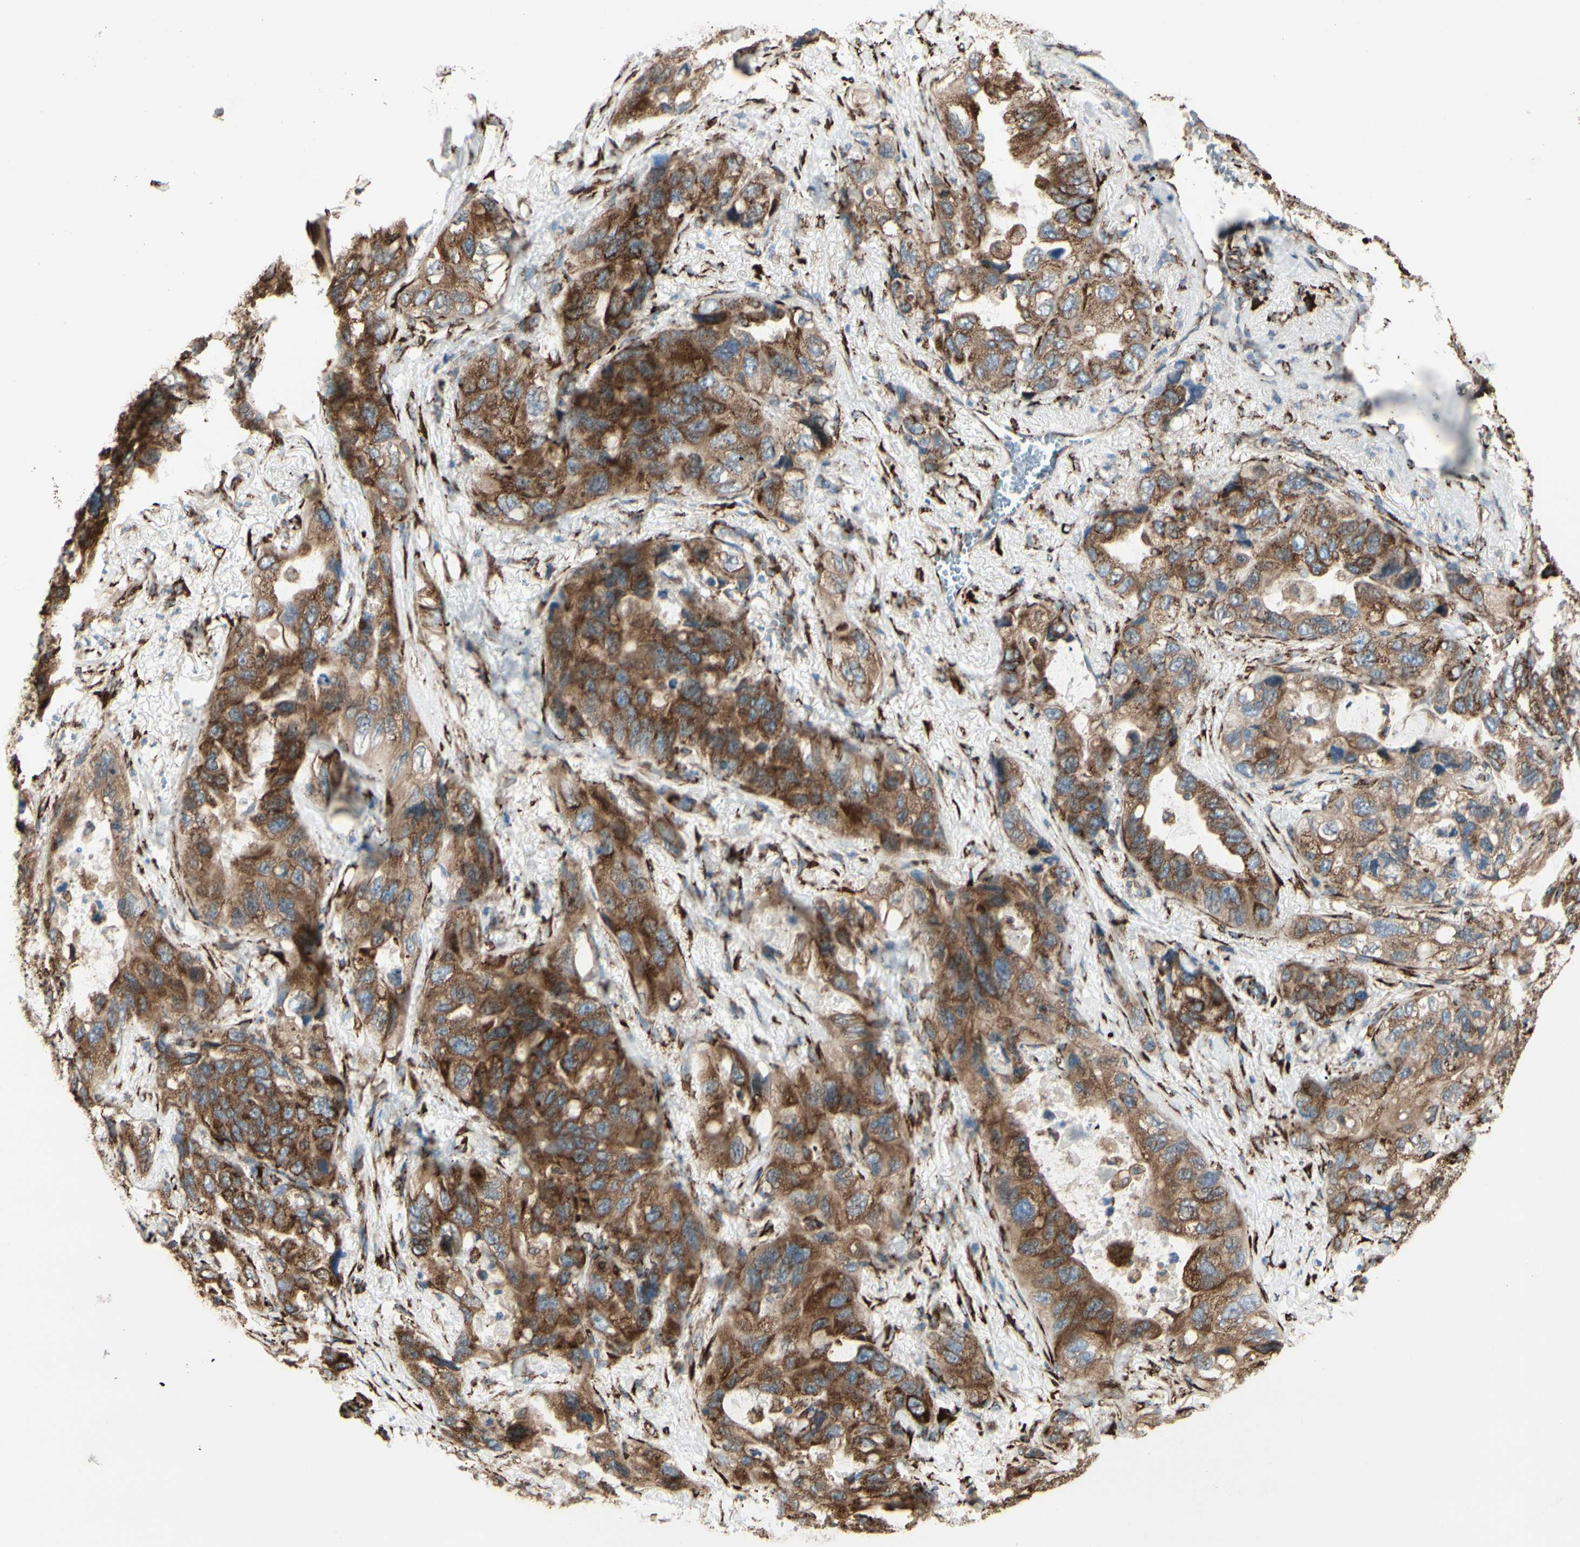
{"staining": {"intensity": "strong", "quantity": ">75%", "location": "cytoplasmic/membranous"}, "tissue": "lung cancer", "cell_type": "Tumor cells", "image_type": "cancer", "snomed": [{"axis": "morphology", "description": "Squamous cell carcinoma, NOS"}, {"axis": "topography", "description": "Lung"}], "caption": "Protein staining exhibits strong cytoplasmic/membranous expression in about >75% of tumor cells in lung cancer. (brown staining indicates protein expression, while blue staining denotes nuclei).", "gene": "RRBP1", "patient": {"sex": "female", "age": 73}}